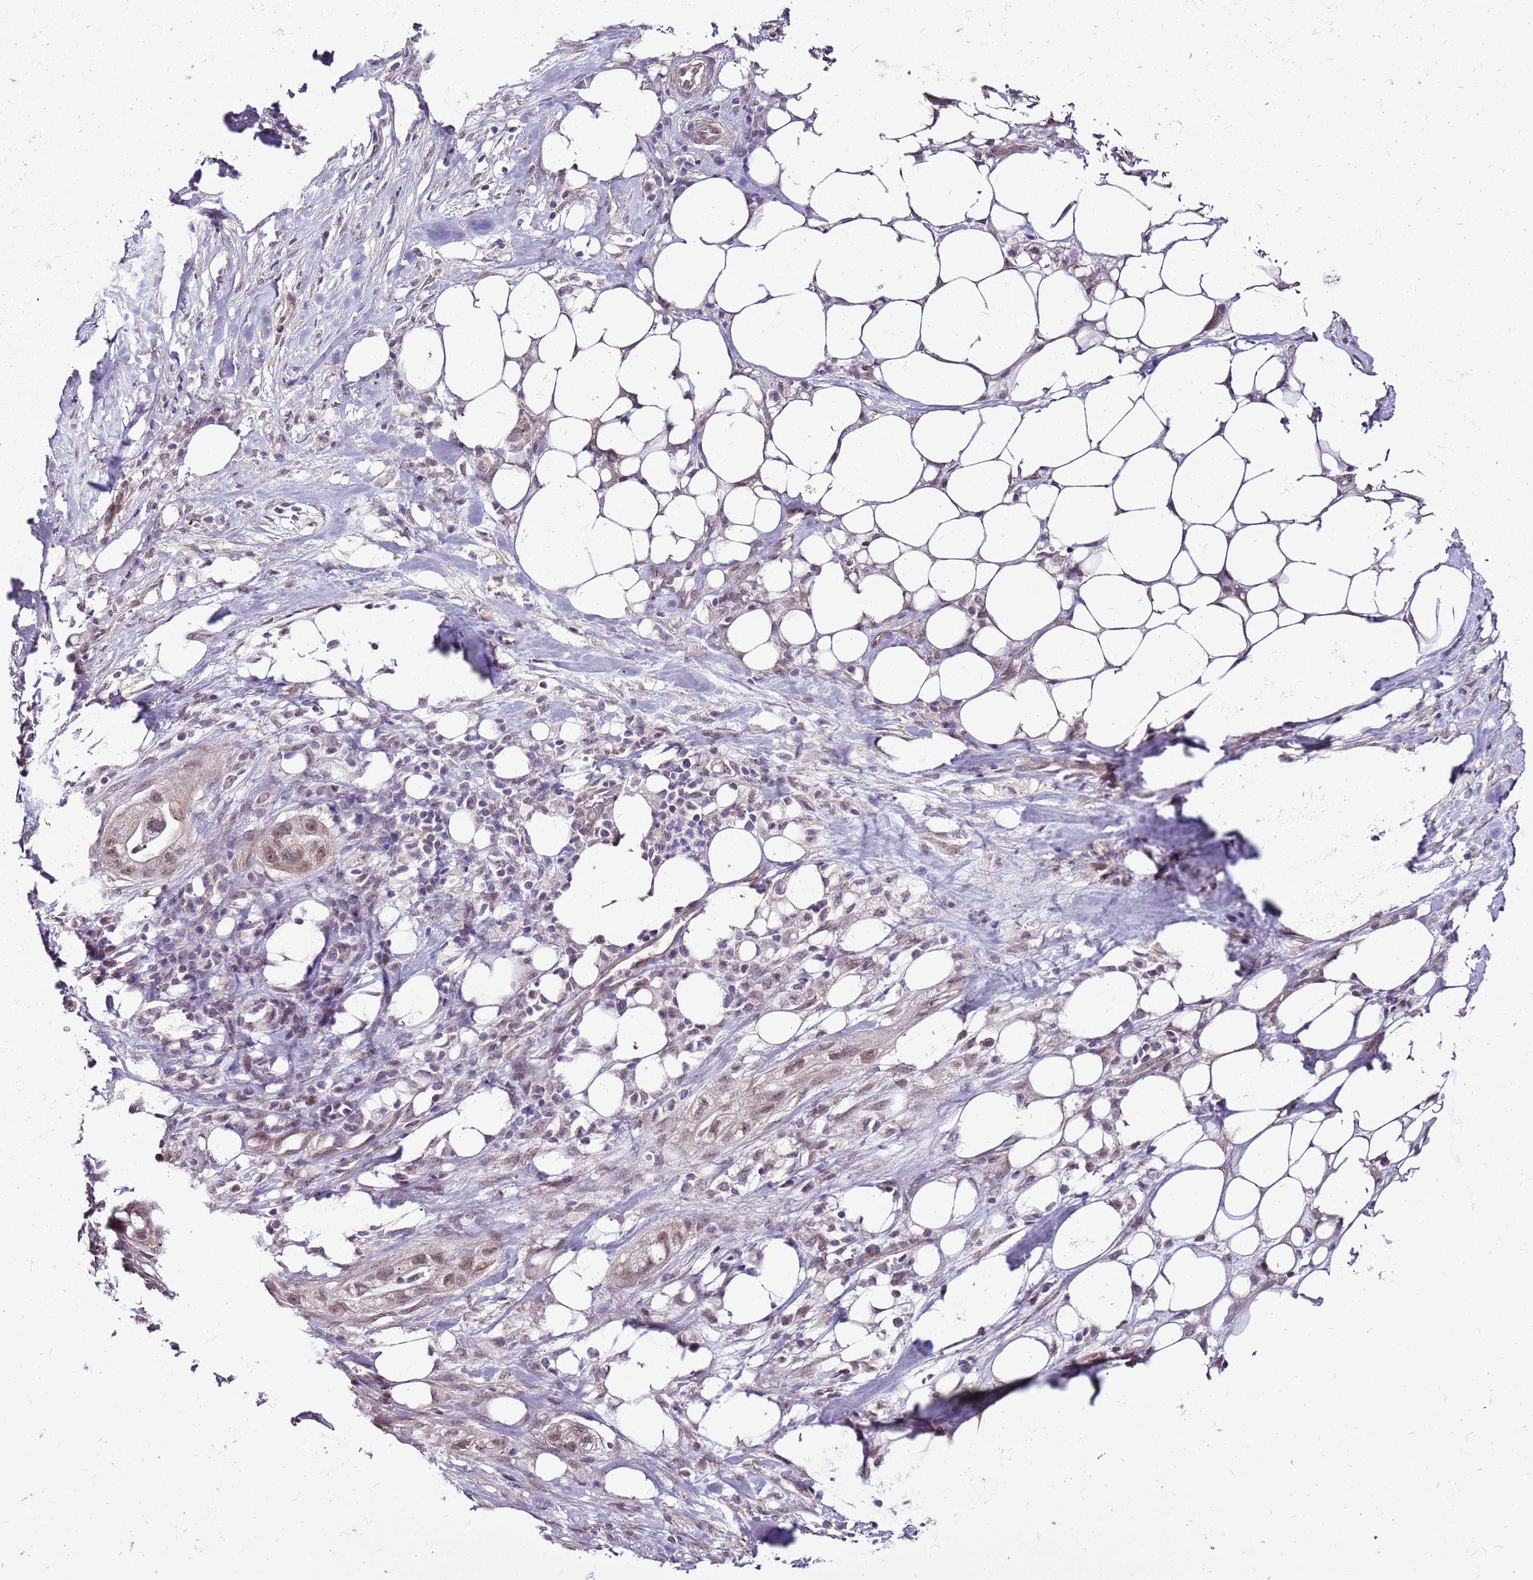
{"staining": {"intensity": "moderate", "quantity": ">75%", "location": "nuclear"}, "tissue": "pancreatic cancer", "cell_type": "Tumor cells", "image_type": "cancer", "snomed": [{"axis": "morphology", "description": "Adenocarcinoma, NOS"}, {"axis": "topography", "description": "Pancreas"}], "caption": "Protein staining reveals moderate nuclear expression in about >75% of tumor cells in pancreatic cancer.", "gene": "CCDC166", "patient": {"sex": "male", "age": 44}}